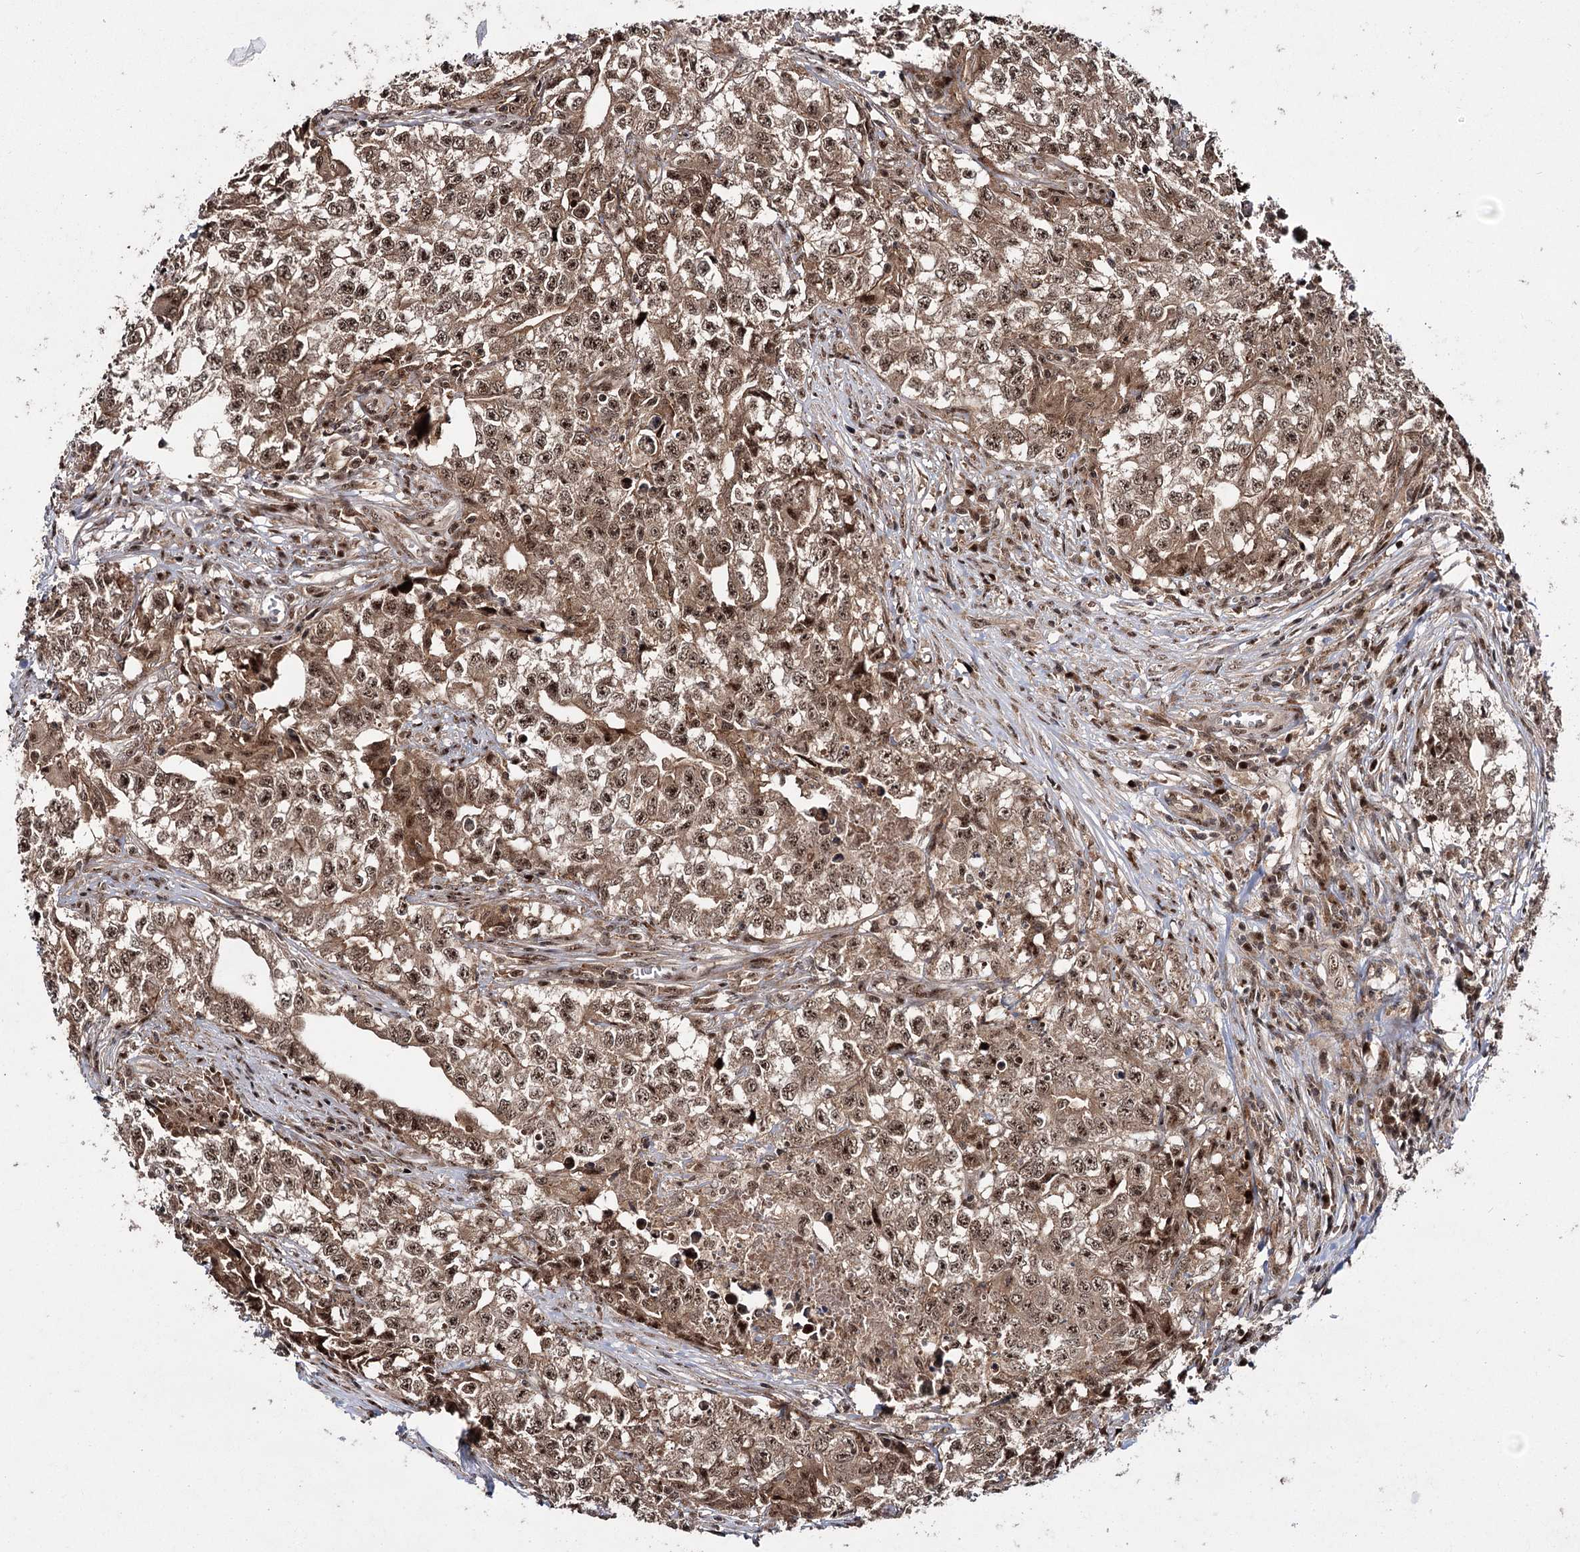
{"staining": {"intensity": "moderate", "quantity": ">75%", "location": "cytoplasmic/membranous,nuclear"}, "tissue": "testis cancer", "cell_type": "Tumor cells", "image_type": "cancer", "snomed": [{"axis": "morphology", "description": "Seminoma, NOS"}, {"axis": "morphology", "description": "Carcinoma, Embryonal, NOS"}, {"axis": "topography", "description": "Testis"}], "caption": "The photomicrograph exhibits staining of testis seminoma, revealing moderate cytoplasmic/membranous and nuclear protein positivity (brown color) within tumor cells.", "gene": "MKNK2", "patient": {"sex": "male", "age": 43}}